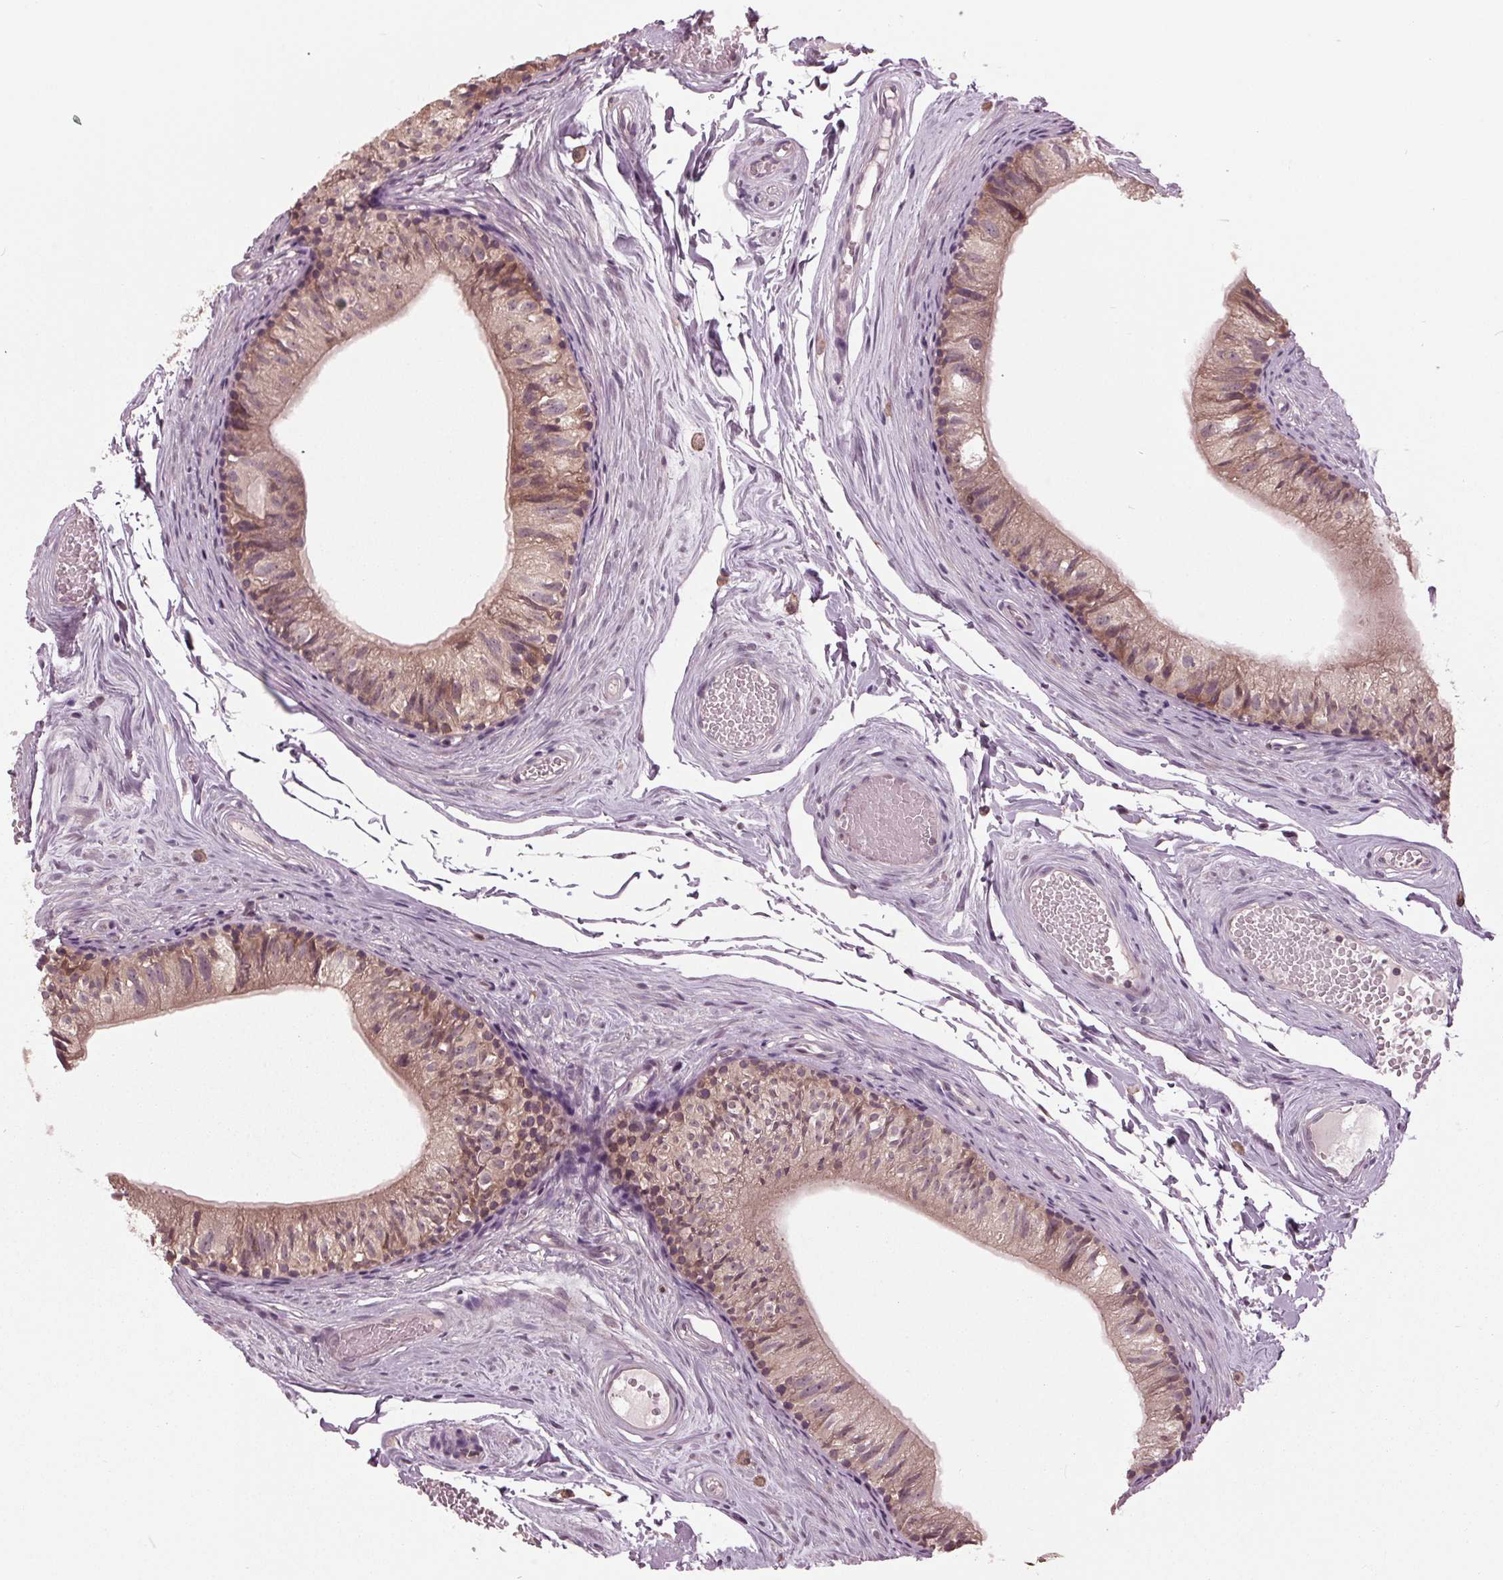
{"staining": {"intensity": "weak", "quantity": "25%-75%", "location": "cytoplasmic/membranous"}, "tissue": "epididymis", "cell_type": "Glandular cells", "image_type": "normal", "snomed": [{"axis": "morphology", "description": "Normal tissue, NOS"}, {"axis": "topography", "description": "Epididymis"}], "caption": "The image exhibits staining of unremarkable epididymis, revealing weak cytoplasmic/membranous protein expression (brown color) within glandular cells.", "gene": "SIGLEC6", "patient": {"sex": "male", "age": 45}}